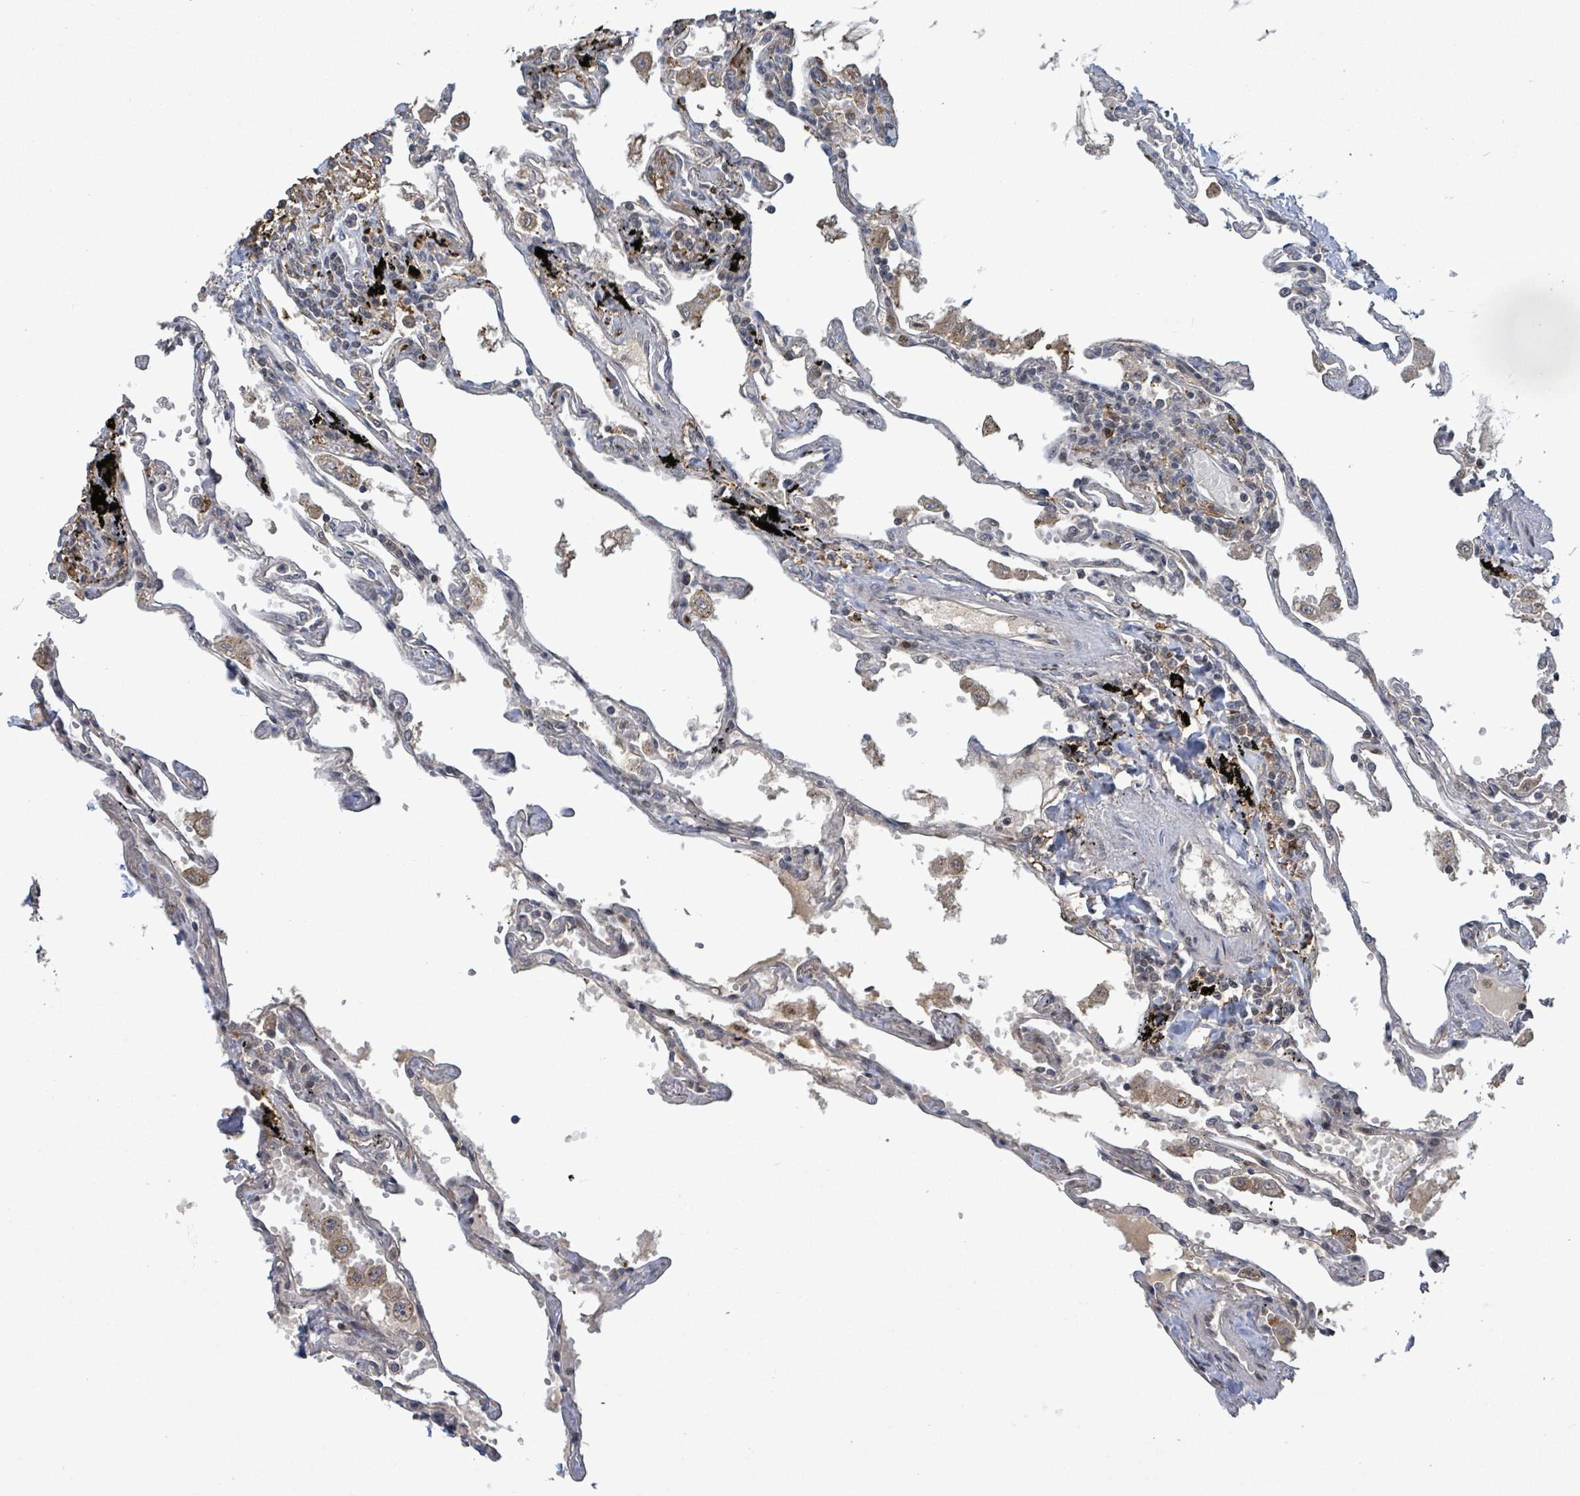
{"staining": {"intensity": "moderate", "quantity": "25%-75%", "location": "cytoplasmic/membranous,nuclear"}, "tissue": "lung", "cell_type": "Alveolar cells", "image_type": "normal", "snomed": [{"axis": "morphology", "description": "Normal tissue, NOS"}, {"axis": "topography", "description": "Lung"}], "caption": "Approximately 25%-75% of alveolar cells in unremarkable human lung demonstrate moderate cytoplasmic/membranous,nuclear protein staining as visualized by brown immunohistochemical staining.", "gene": "FBXO6", "patient": {"sex": "female", "age": 67}}